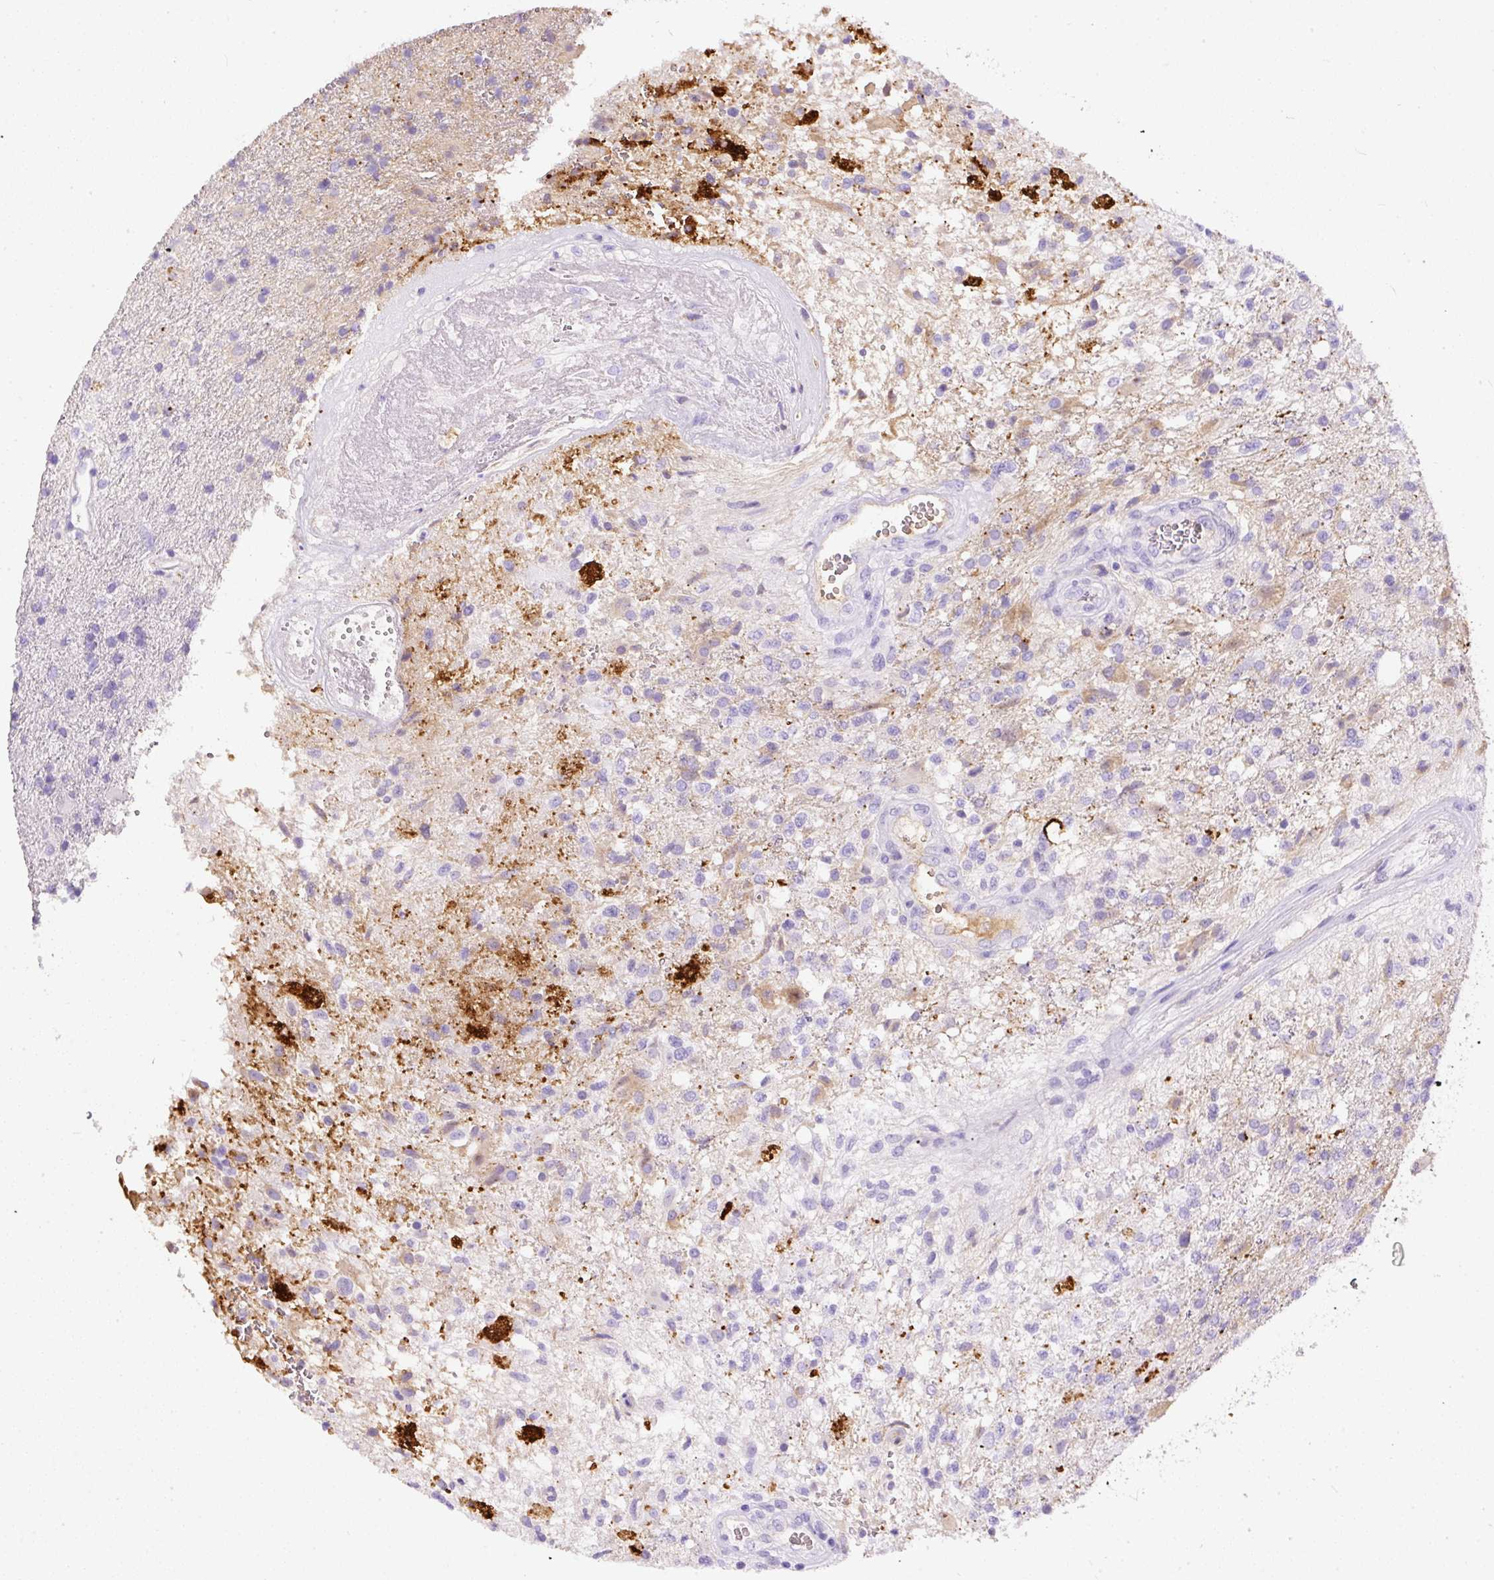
{"staining": {"intensity": "negative", "quantity": "none", "location": "none"}, "tissue": "glioma", "cell_type": "Tumor cells", "image_type": "cancer", "snomed": [{"axis": "morphology", "description": "Glioma, malignant, High grade"}, {"axis": "topography", "description": "Brain"}], "caption": "DAB (3,3'-diaminobenzidine) immunohistochemical staining of malignant glioma (high-grade) displays no significant positivity in tumor cells.", "gene": "APCS", "patient": {"sex": "male", "age": 56}}